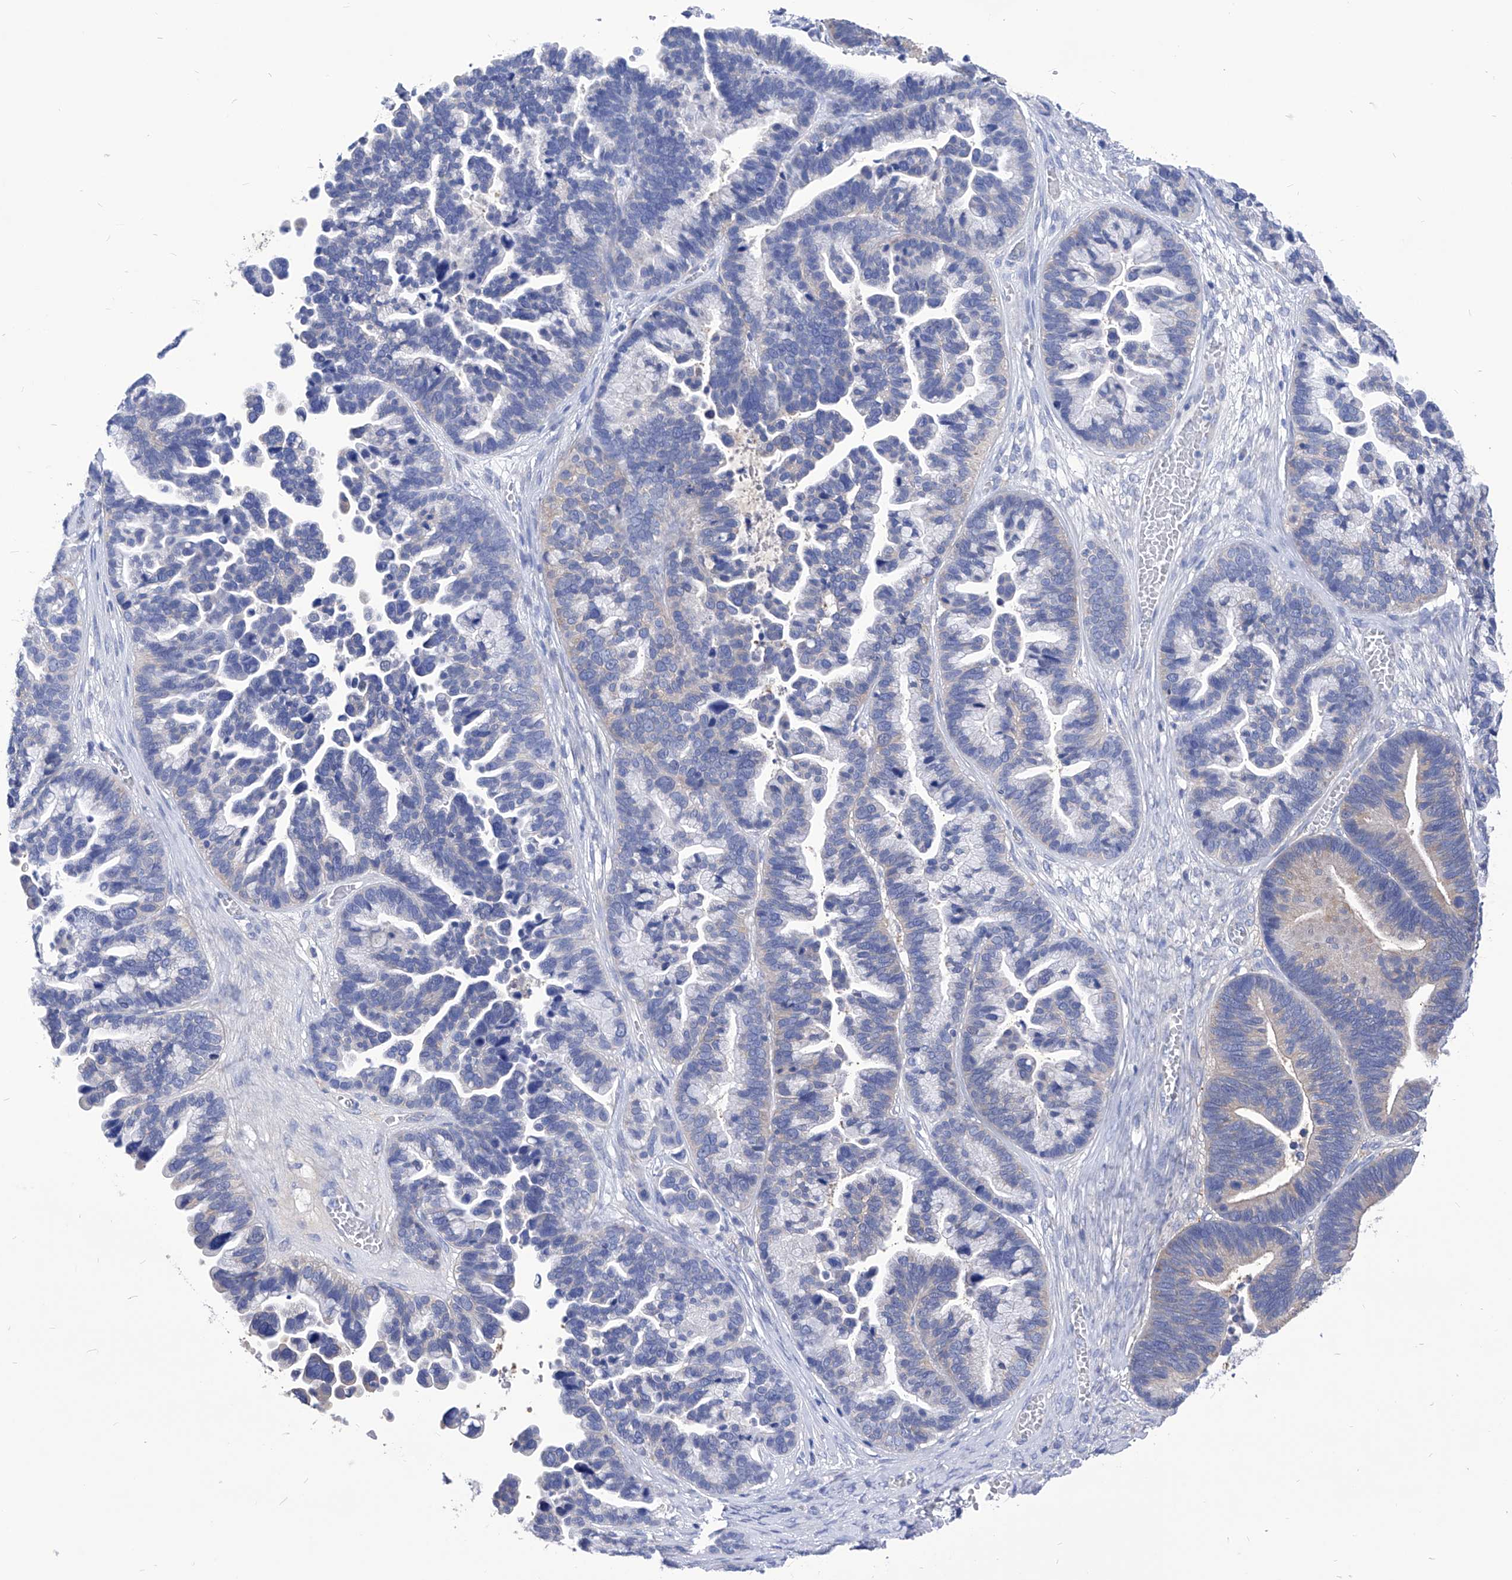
{"staining": {"intensity": "negative", "quantity": "none", "location": "none"}, "tissue": "ovarian cancer", "cell_type": "Tumor cells", "image_type": "cancer", "snomed": [{"axis": "morphology", "description": "Cystadenocarcinoma, serous, NOS"}, {"axis": "topography", "description": "Ovary"}], "caption": "An image of ovarian serous cystadenocarcinoma stained for a protein displays no brown staining in tumor cells.", "gene": "XPNPEP1", "patient": {"sex": "female", "age": 56}}